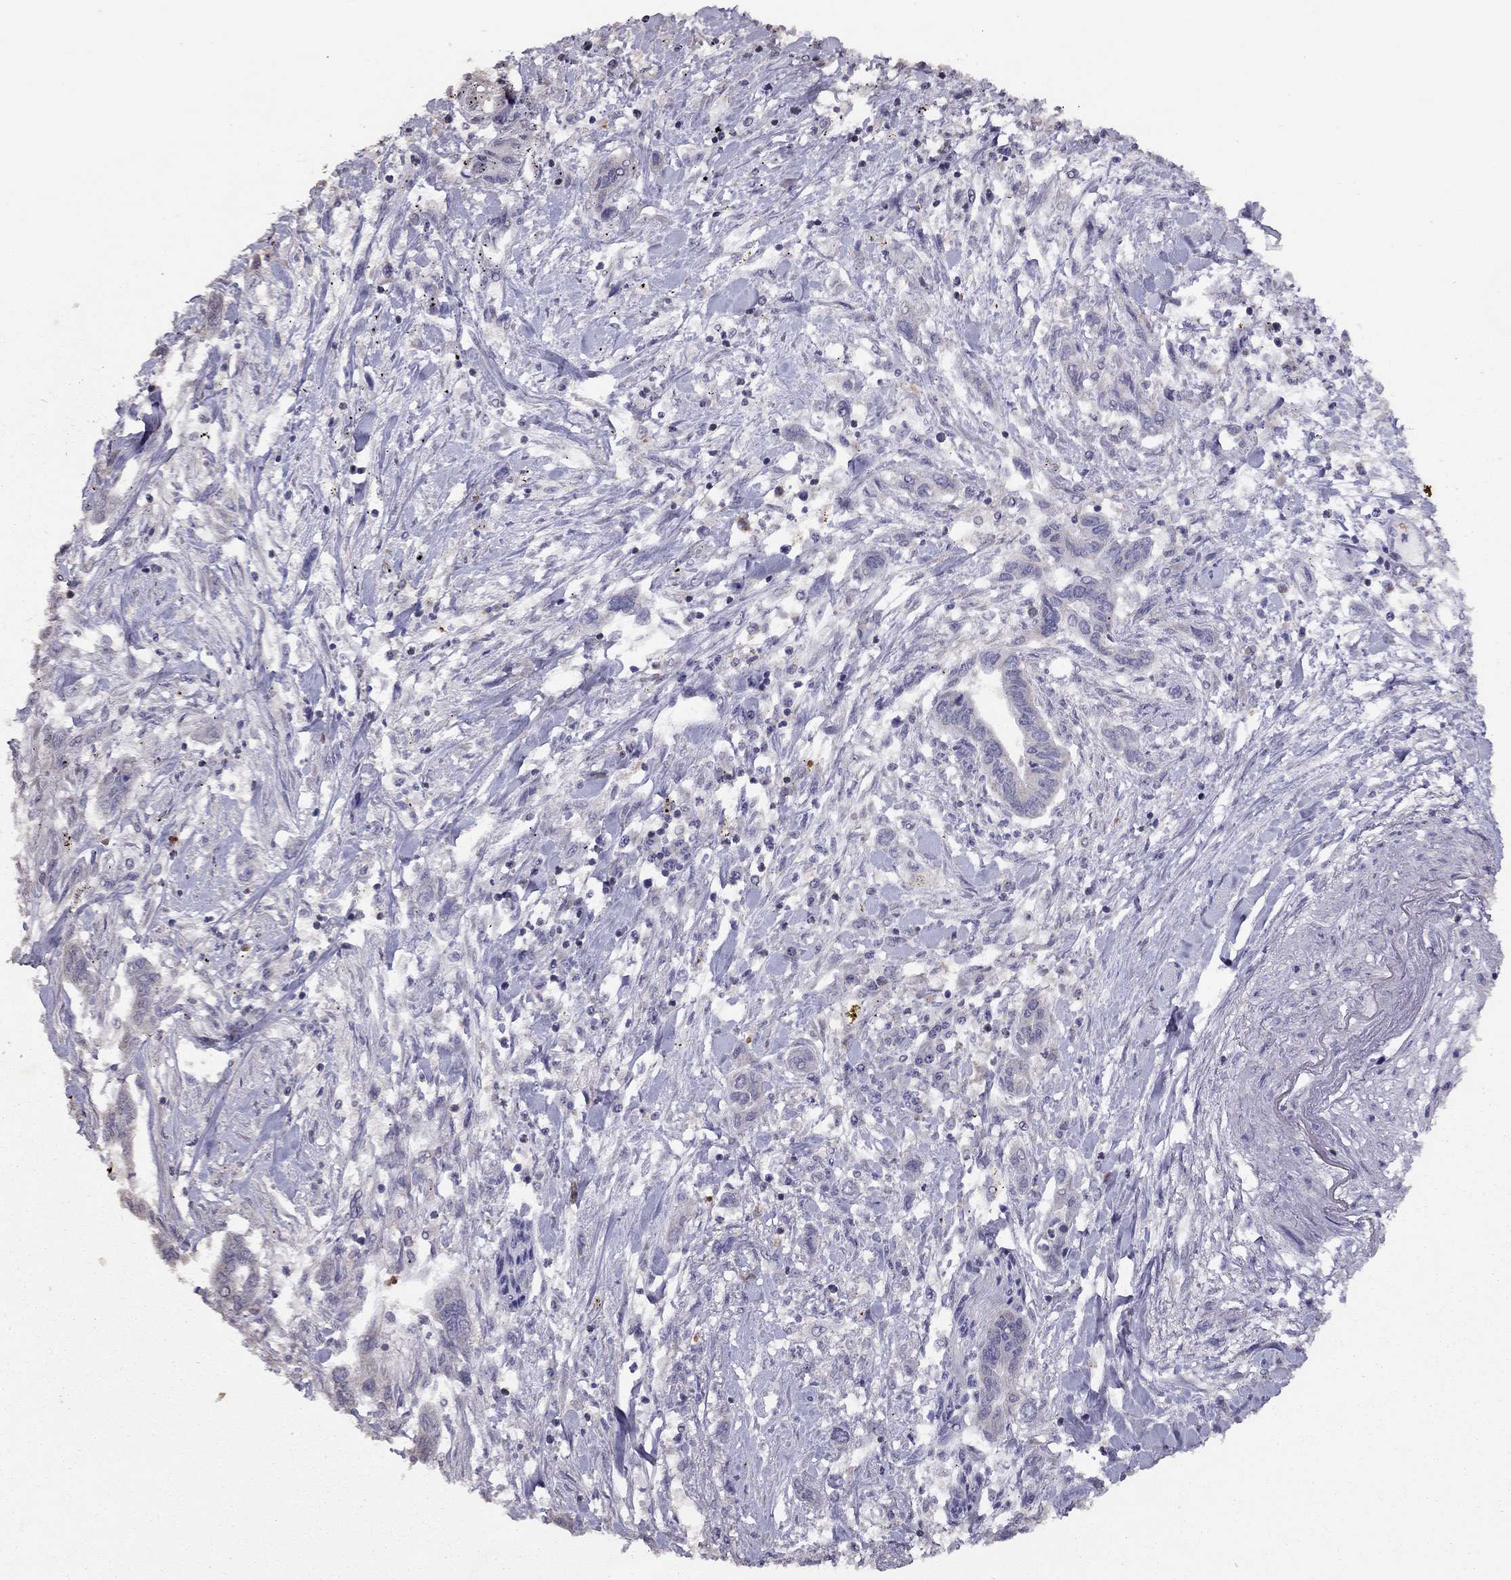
{"staining": {"intensity": "negative", "quantity": "none", "location": "none"}, "tissue": "pancreatic cancer", "cell_type": "Tumor cells", "image_type": "cancer", "snomed": [{"axis": "morphology", "description": "Adenocarcinoma, NOS"}, {"axis": "topography", "description": "Pancreas"}], "caption": "High magnification brightfield microscopy of pancreatic cancer stained with DAB (3,3'-diaminobenzidine) (brown) and counterstained with hematoxylin (blue): tumor cells show no significant expression.", "gene": "CITED1", "patient": {"sex": "male", "age": 60}}